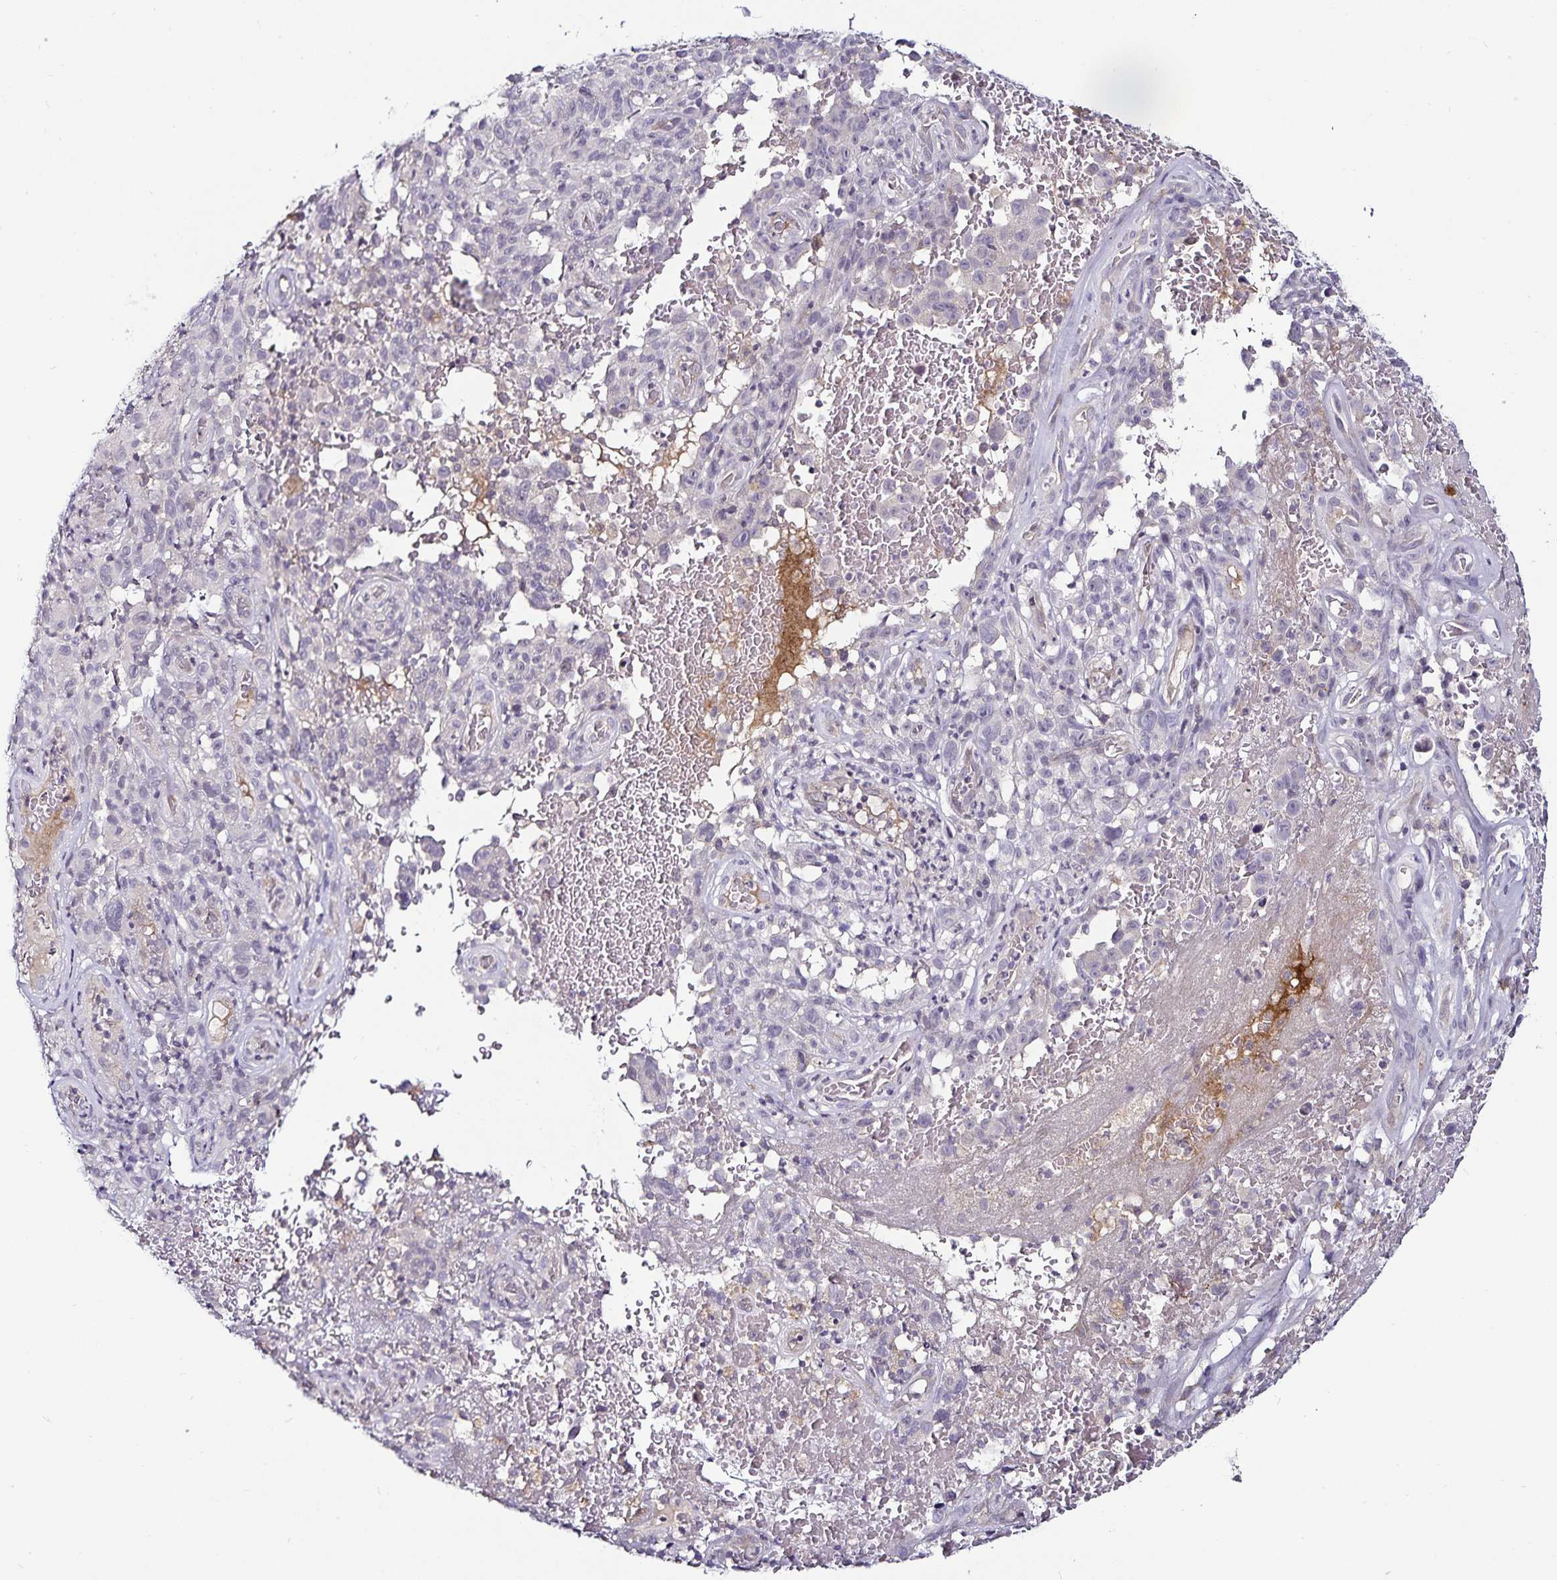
{"staining": {"intensity": "negative", "quantity": "none", "location": "none"}, "tissue": "melanoma", "cell_type": "Tumor cells", "image_type": "cancer", "snomed": [{"axis": "morphology", "description": "Malignant melanoma, NOS"}, {"axis": "topography", "description": "Skin"}], "caption": "The histopathology image exhibits no significant expression in tumor cells of melanoma.", "gene": "ACSL5", "patient": {"sex": "female", "age": 82}}